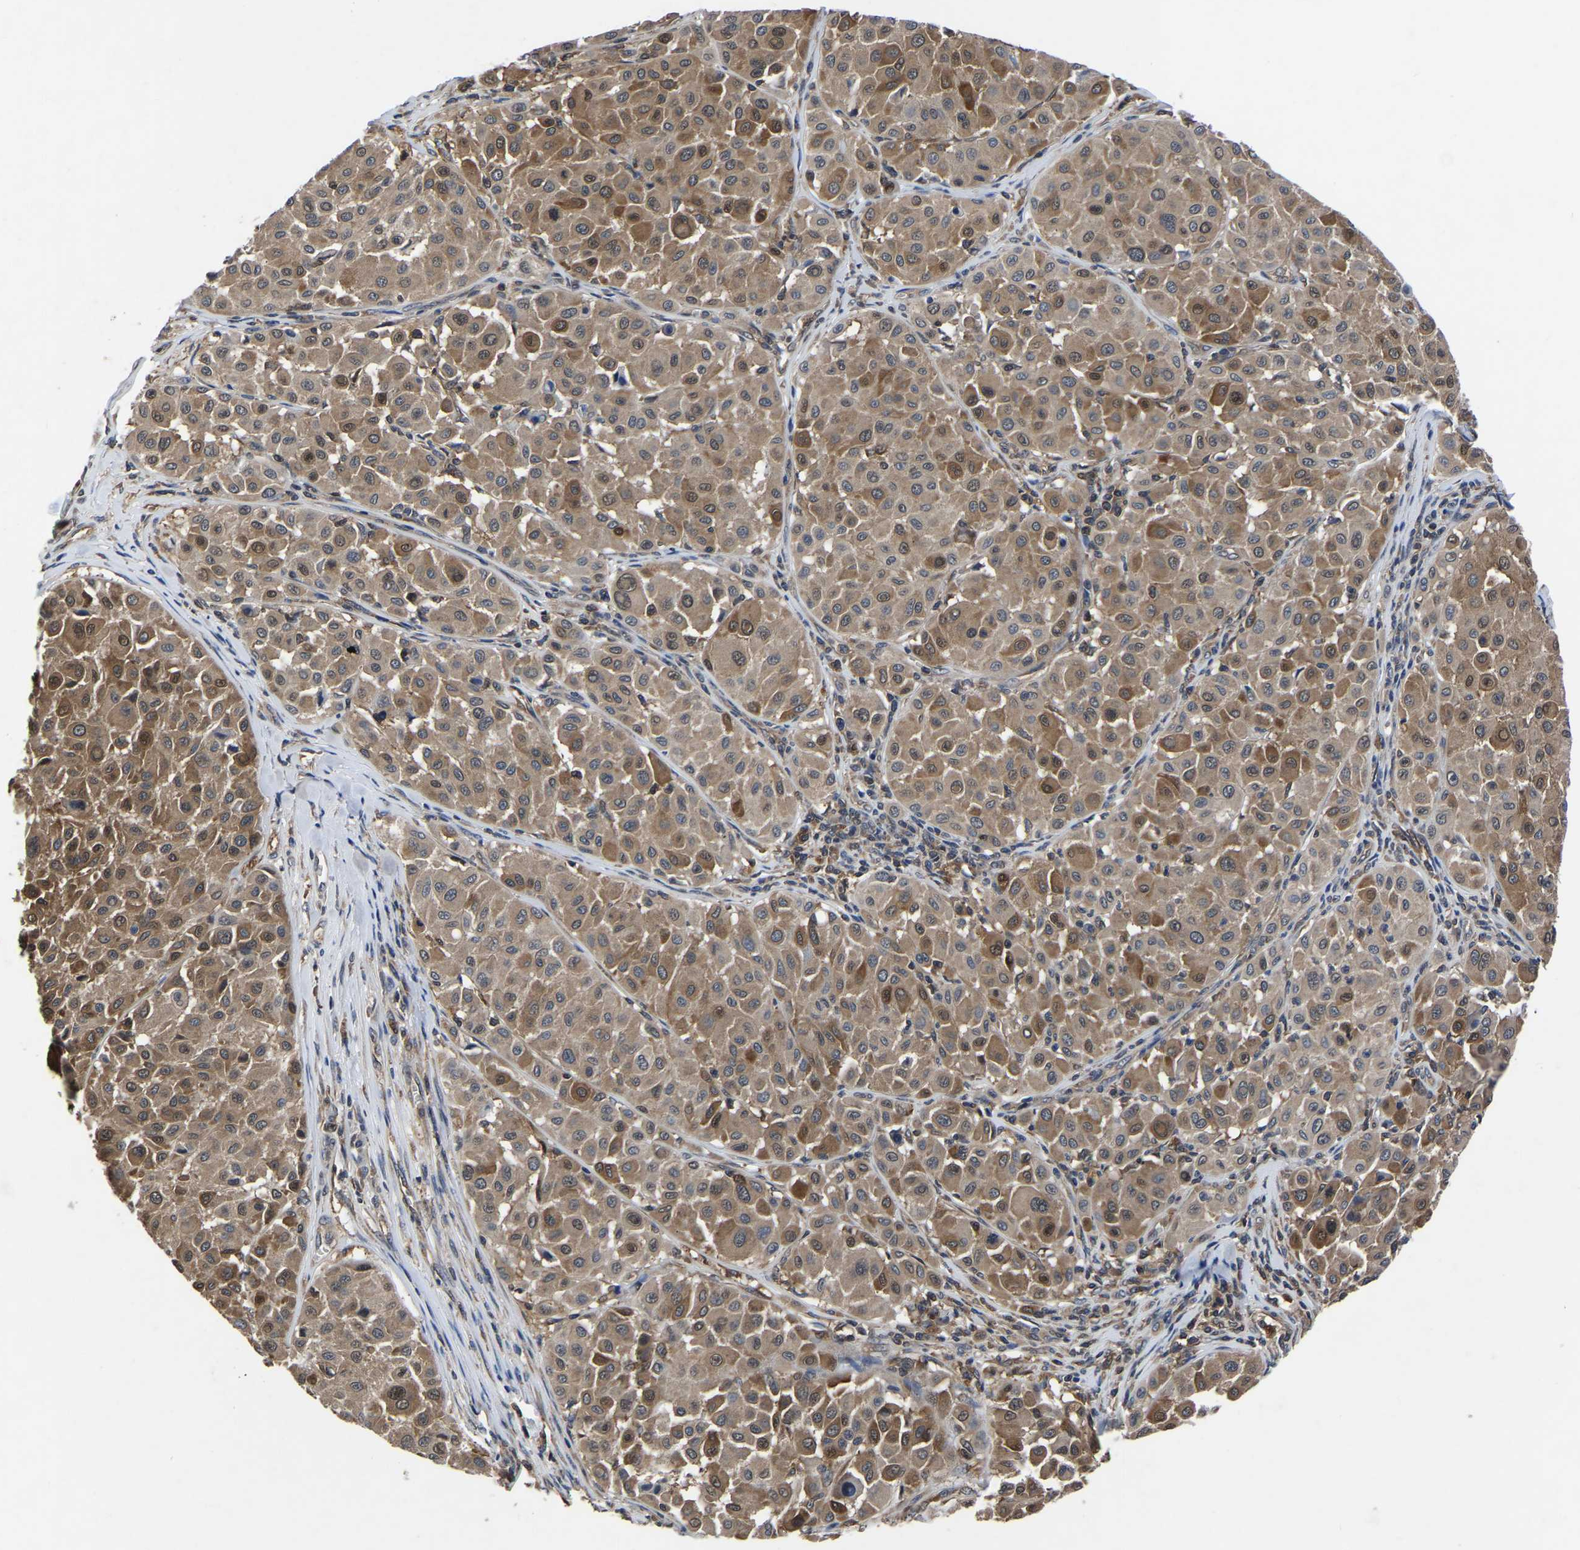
{"staining": {"intensity": "moderate", "quantity": ">75%", "location": "cytoplasmic/membranous"}, "tissue": "melanoma", "cell_type": "Tumor cells", "image_type": "cancer", "snomed": [{"axis": "morphology", "description": "Malignant melanoma, Metastatic site"}, {"axis": "topography", "description": "Soft tissue"}], "caption": "Malignant melanoma (metastatic site) stained for a protein (brown) reveals moderate cytoplasmic/membranous positive staining in approximately >75% of tumor cells.", "gene": "FGD5", "patient": {"sex": "male", "age": 41}}